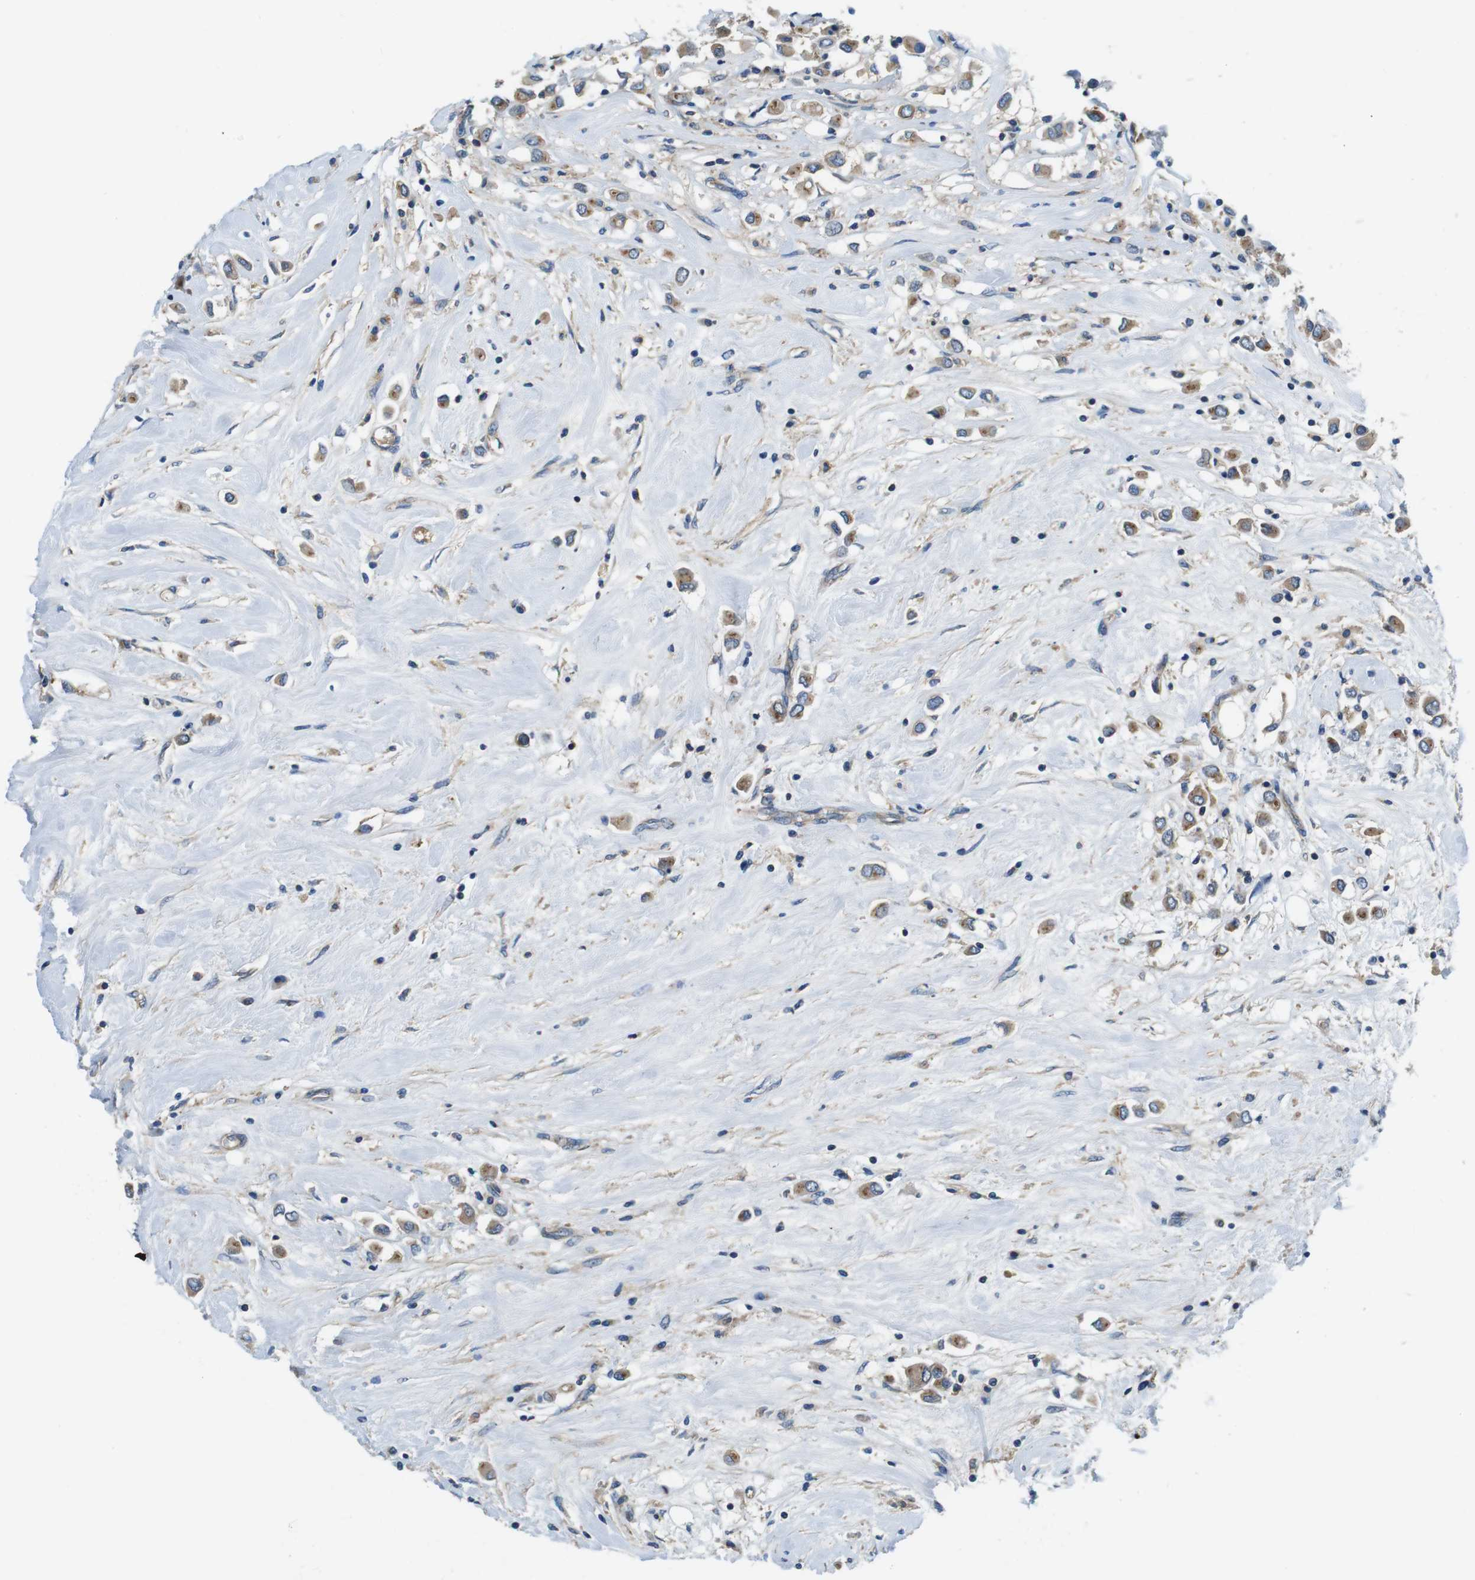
{"staining": {"intensity": "moderate", "quantity": ">75%", "location": "cytoplasmic/membranous"}, "tissue": "breast cancer", "cell_type": "Tumor cells", "image_type": "cancer", "snomed": [{"axis": "morphology", "description": "Duct carcinoma"}, {"axis": "topography", "description": "Breast"}], "caption": "Immunohistochemistry staining of breast cancer (infiltrating ductal carcinoma), which shows medium levels of moderate cytoplasmic/membranous positivity in approximately >75% of tumor cells indicating moderate cytoplasmic/membranous protein expression. The staining was performed using DAB (brown) for protein detection and nuclei were counterstained in hematoxylin (blue).", "gene": "DENND4C", "patient": {"sex": "female", "age": 61}}